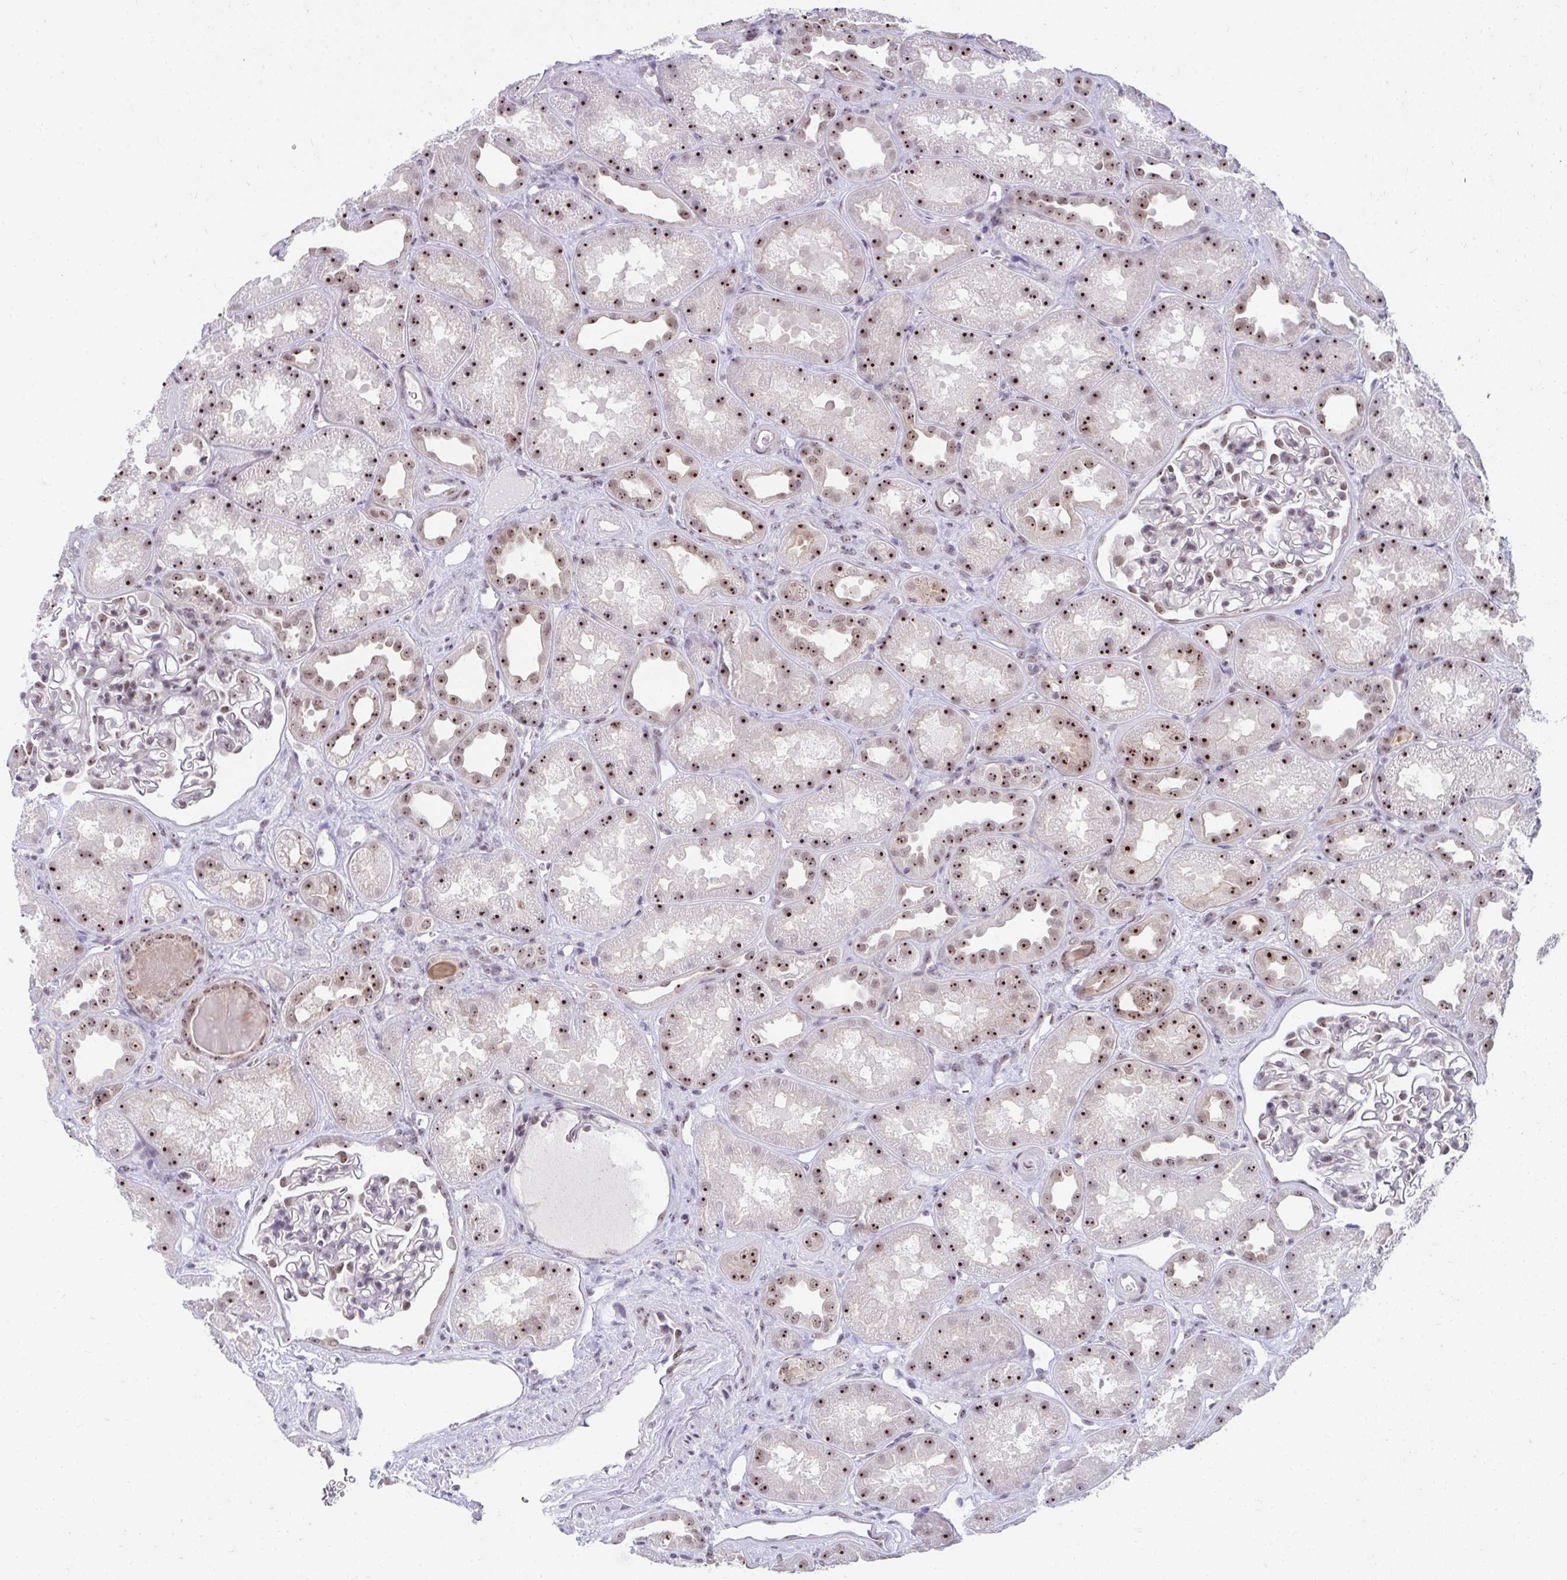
{"staining": {"intensity": "moderate", "quantity": "<25%", "location": "nuclear"}, "tissue": "kidney", "cell_type": "Cells in glomeruli", "image_type": "normal", "snomed": [{"axis": "morphology", "description": "Normal tissue, NOS"}, {"axis": "topography", "description": "Kidney"}], "caption": "Brown immunohistochemical staining in unremarkable kidney exhibits moderate nuclear positivity in approximately <25% of cells in glomeruli.", "gene": "HIRA", "patient": {"sex": "male", "age": 61}}